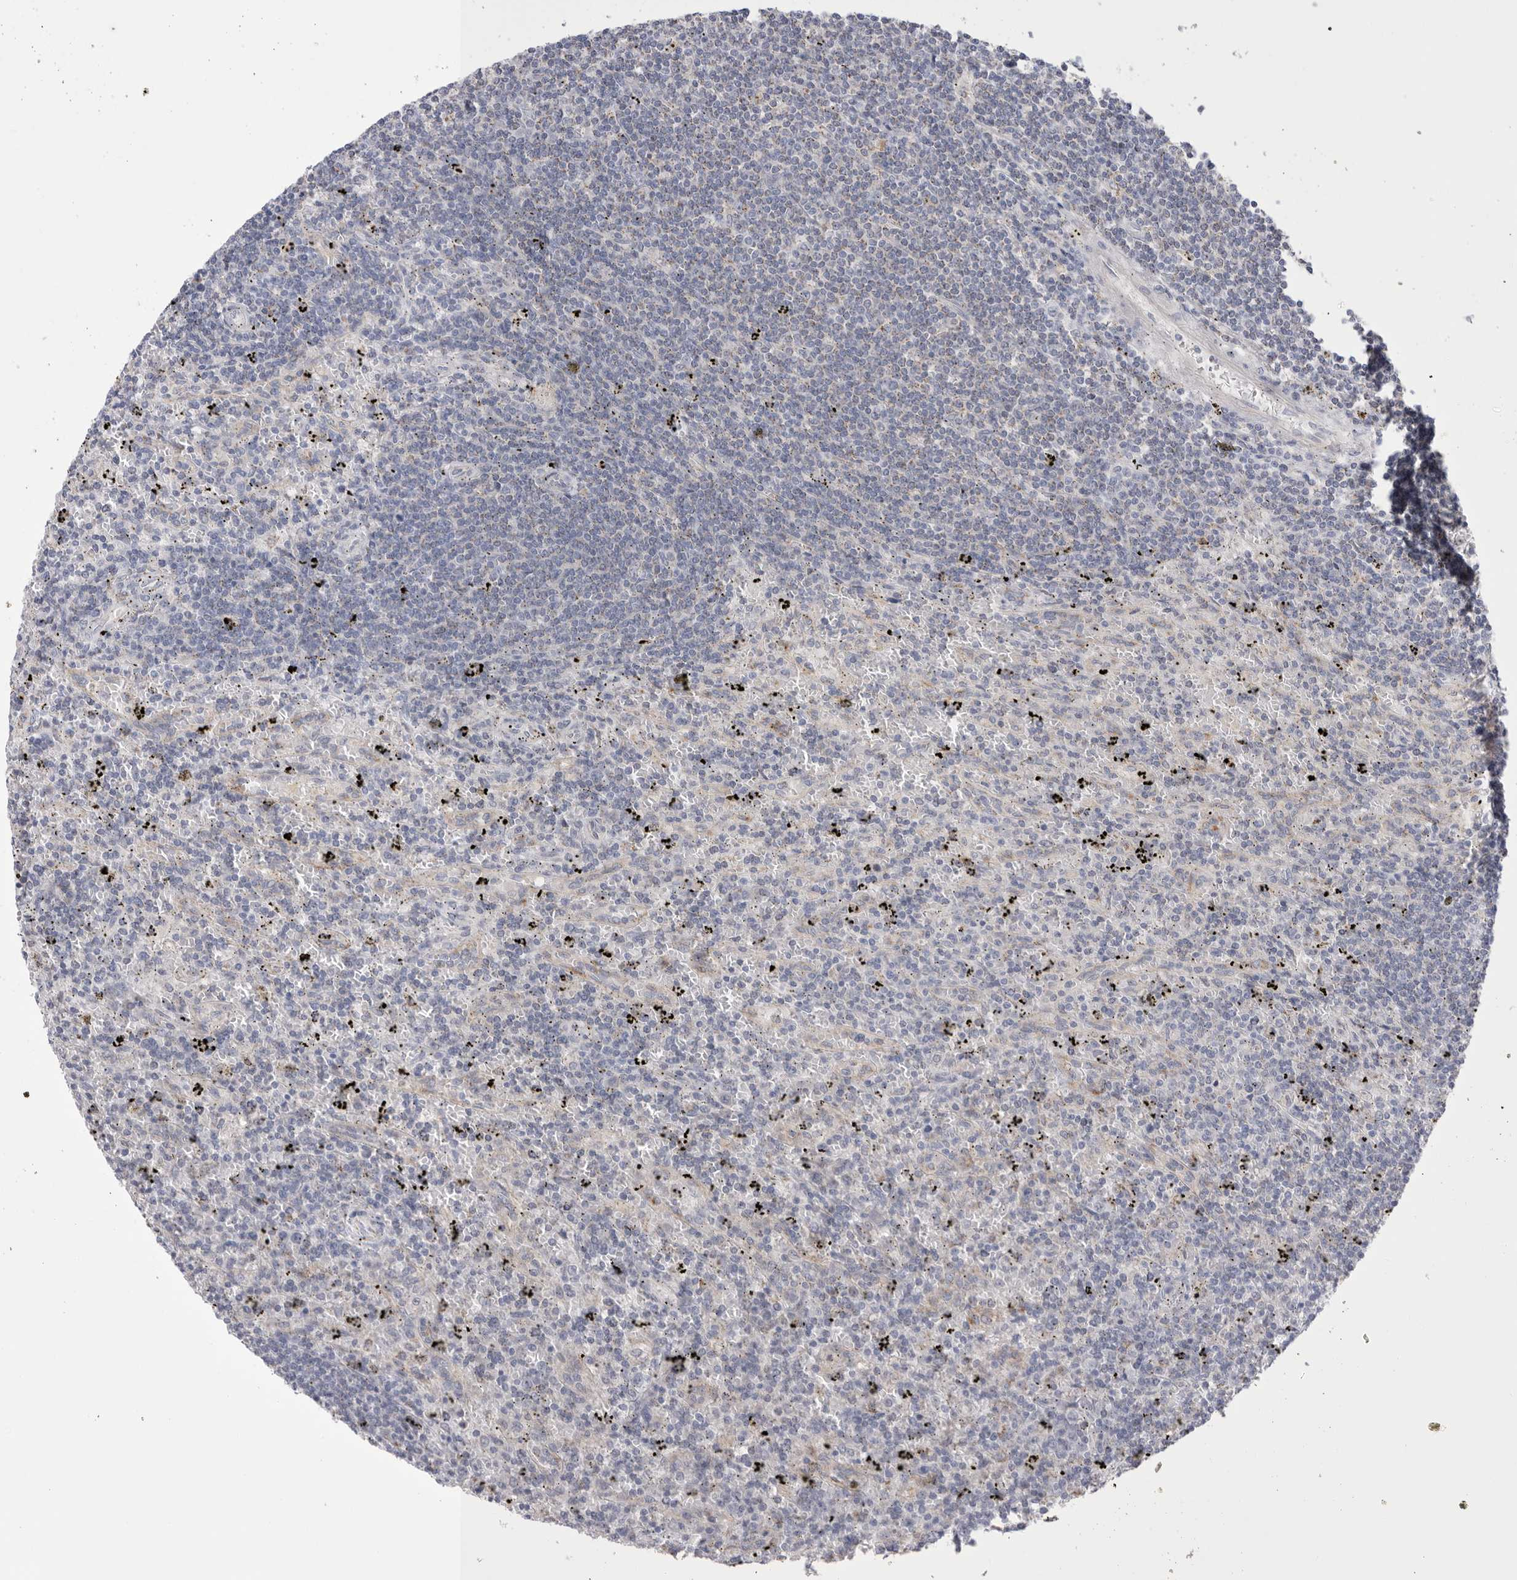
{"staining": {"intensity": "negative", "quantity": "none", "location": "none"}, "tissue": "lymphoma", "cell_type": "Tumor cells", "image_type": "cancer", "snomed": [{"axis": "morphology", "description": "Malignant lymphoma, non-Hodgkin's type, Low grade"}, {"axis": "topography", "description": "Spleen"}], "caption": "The image exhibits no significant staining in tumor cells of low-grade malignant lymphoma, non-Hodgkin's type.", "gene": "CCDC126", "patient": {"sex": "male", "age": 76}}